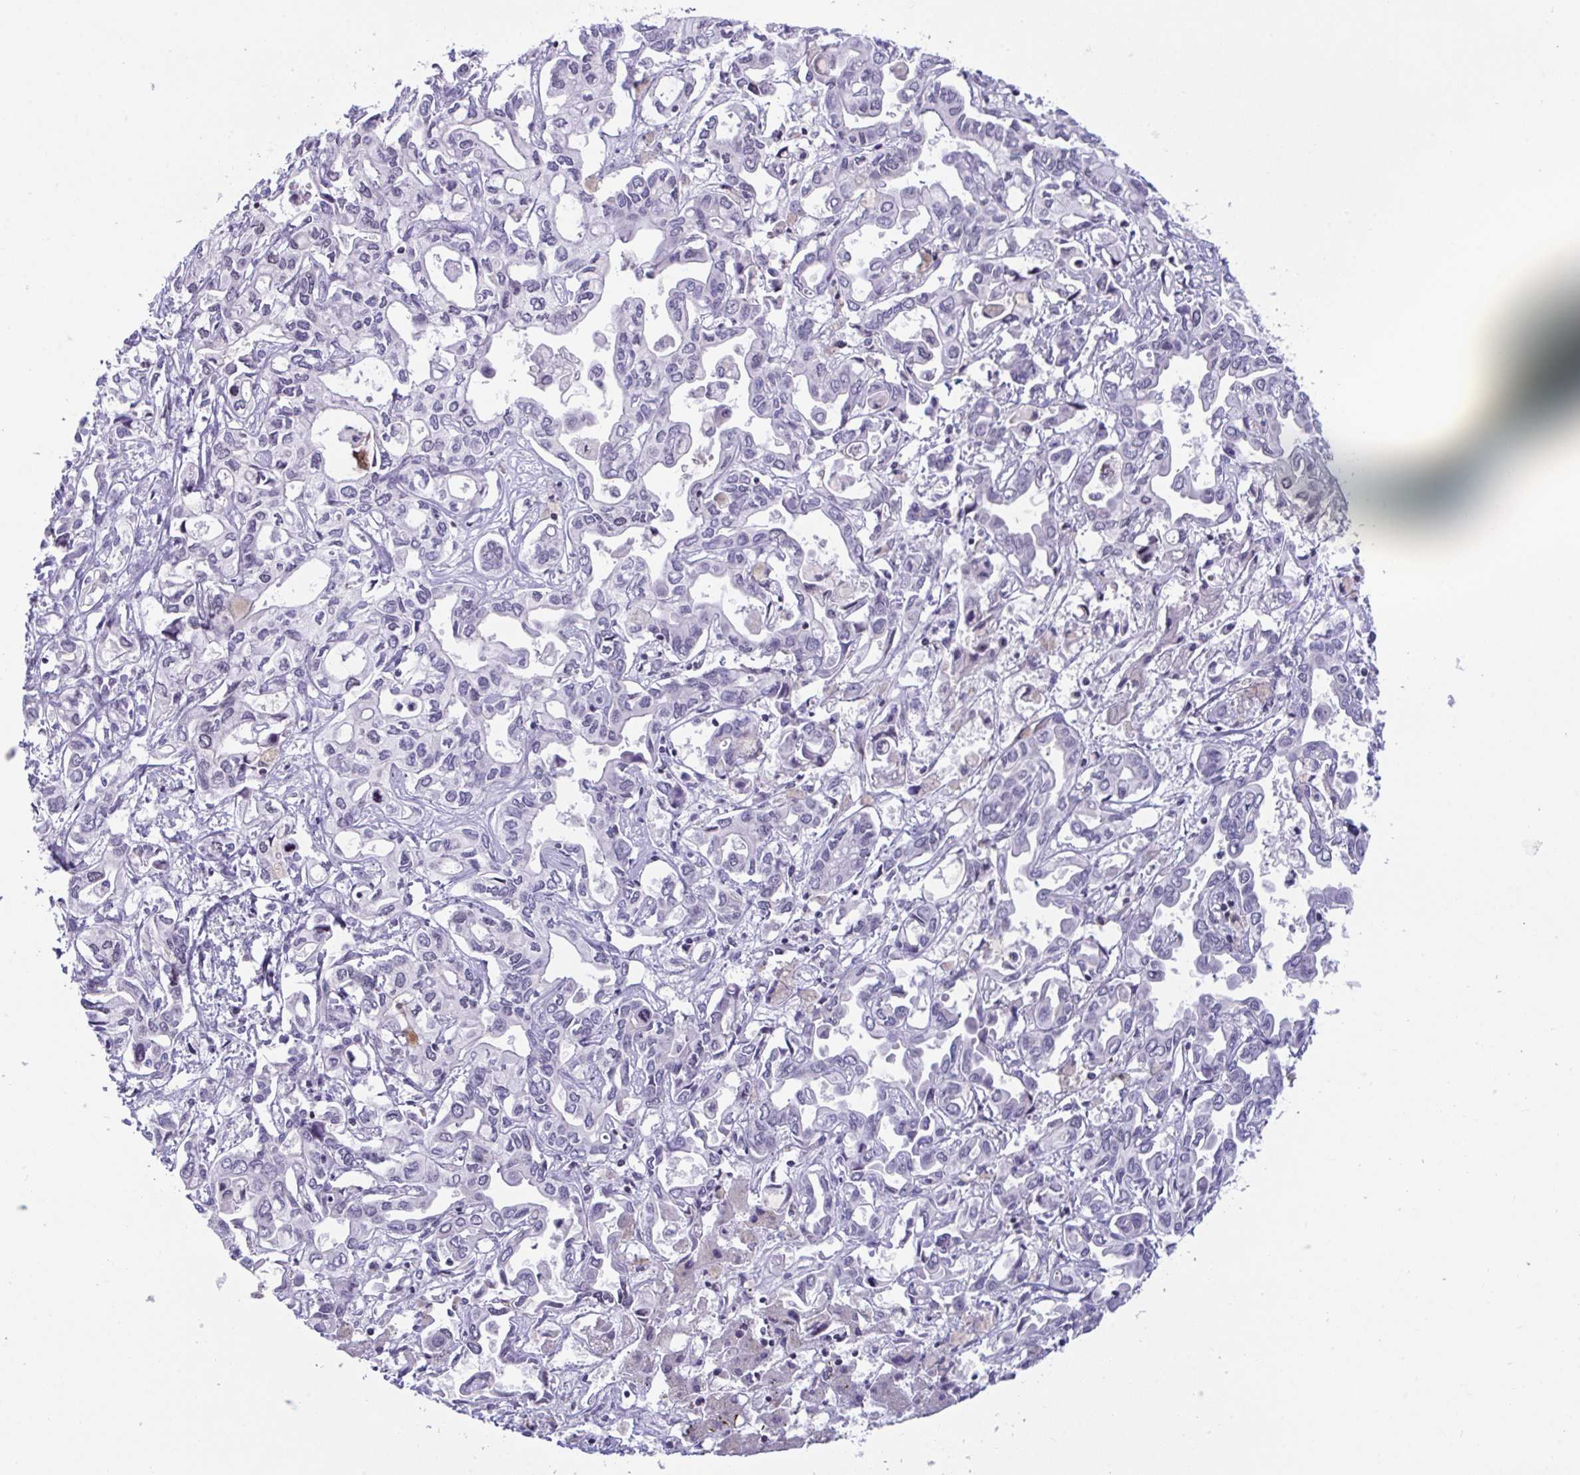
{"staining": {"intensity": "negative", "quantity": "none", "location": "none"}, "tissue": "liver cancer", "cell_type": "Tumor cells", "image_type": "cancer", "snomed": [{"axis": "morphology", "description": "Cholangiocarcinoma"}, {"axis": "topography", "description": "Liver"}], "caption": "Protein analysis of liver cancer exhibits no significant staining in tumor cells. (Brightfield microscopy of DAB (3,3'-diaminobenzidine) immunohistochemistry (IHC) at high magnification).", "gene": "SNX11", "patient": {"sex": "female", "age": 64}}